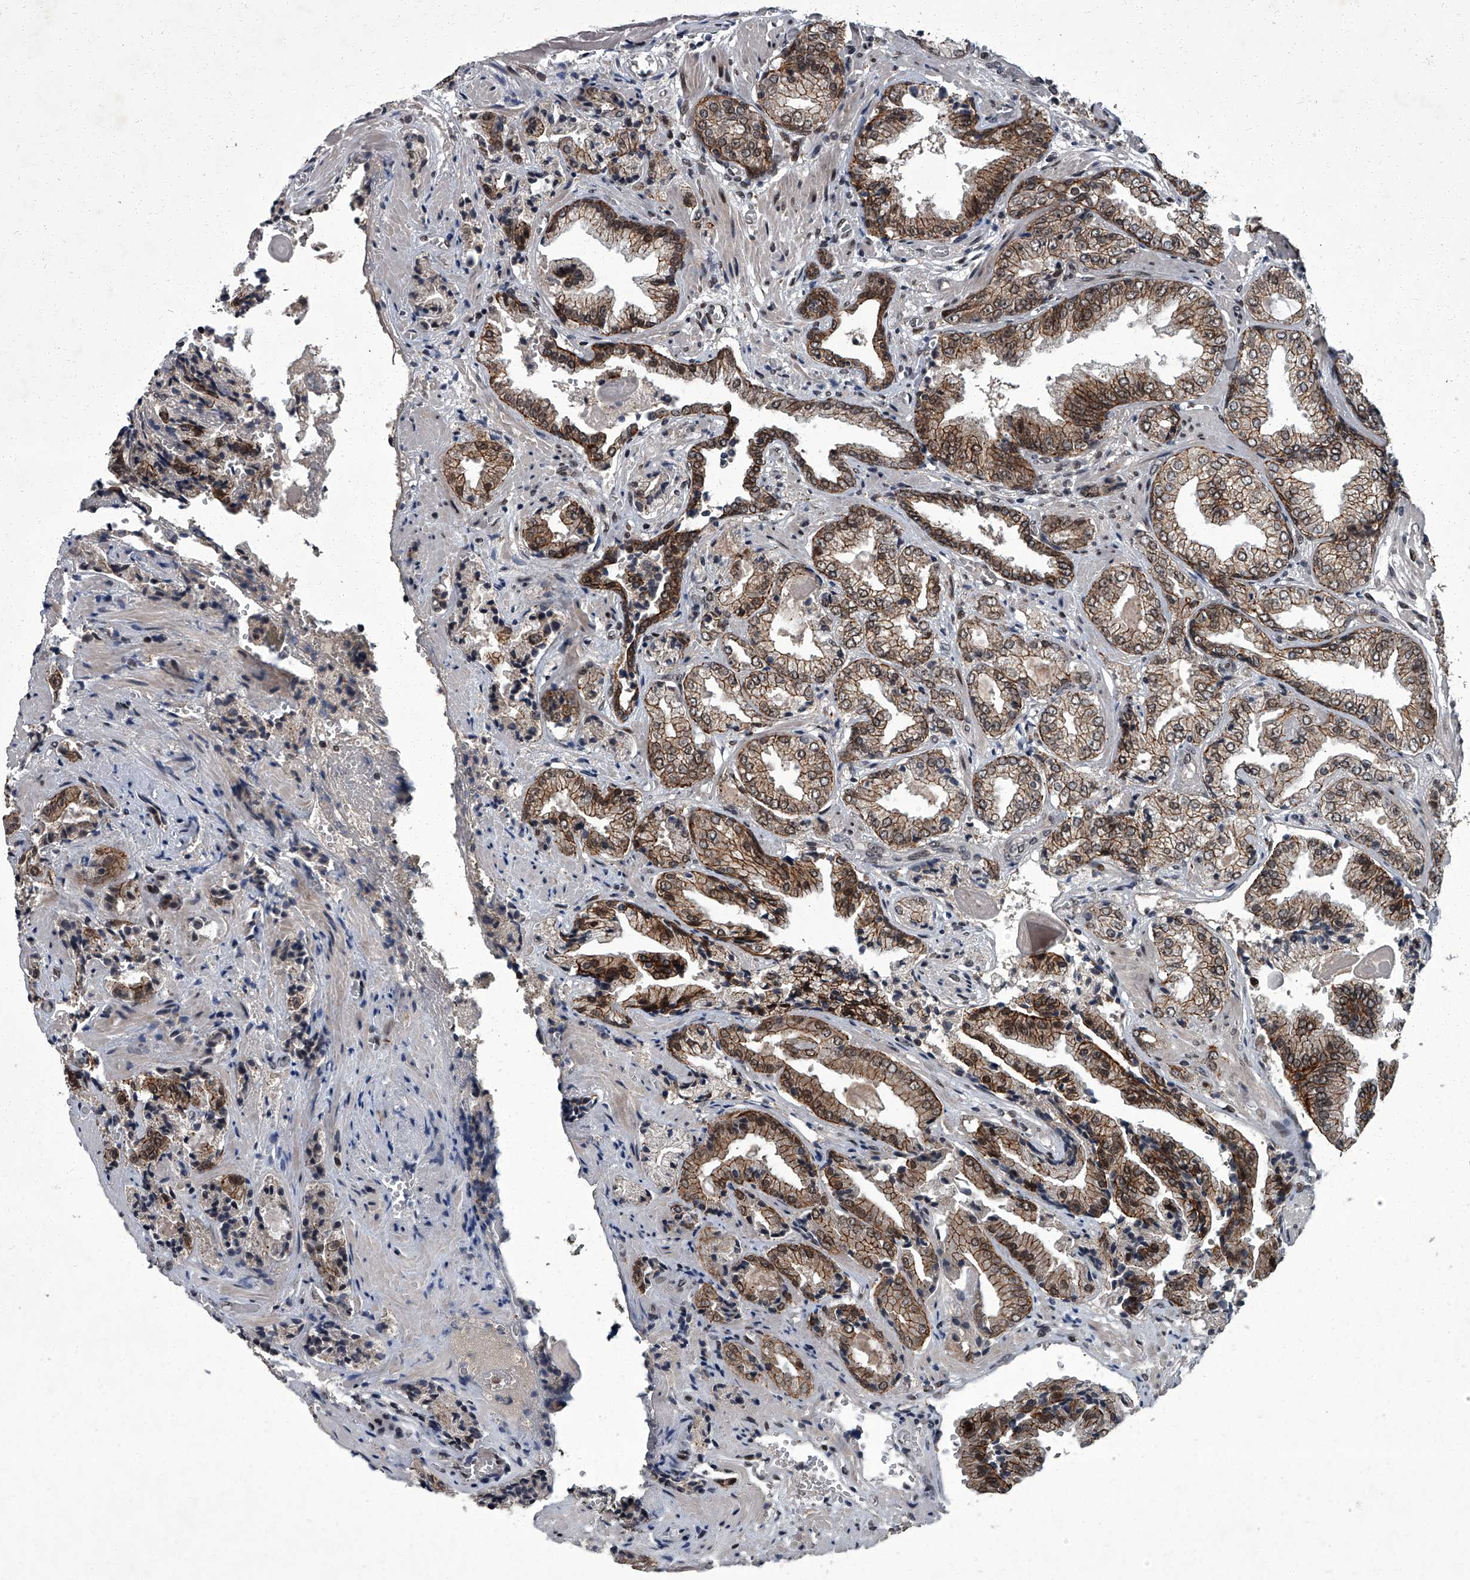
{"staining": {"intensity": "moderate", "quantity": ">75%", "location": "cytoplasmic/membranous"}, "tissue": "prostate cancer", "cell_type": "Tumor cells", "image_type": "cancer", "snomed": [{"axis": "morphology", "description": "Adenocarcinoma, High grade"}, {"axis": "topography", "description": "Prostate"}], "caption": "There is medium levels of moderate cytoplasmic/membranous expression in tumor cells of prostate adenocarcinoma (high-grade), as demonstrated by immunohistochemical staining (brown color).", "gene": "ZNF518B", "patient": {"sex": "male", "age": 71}}